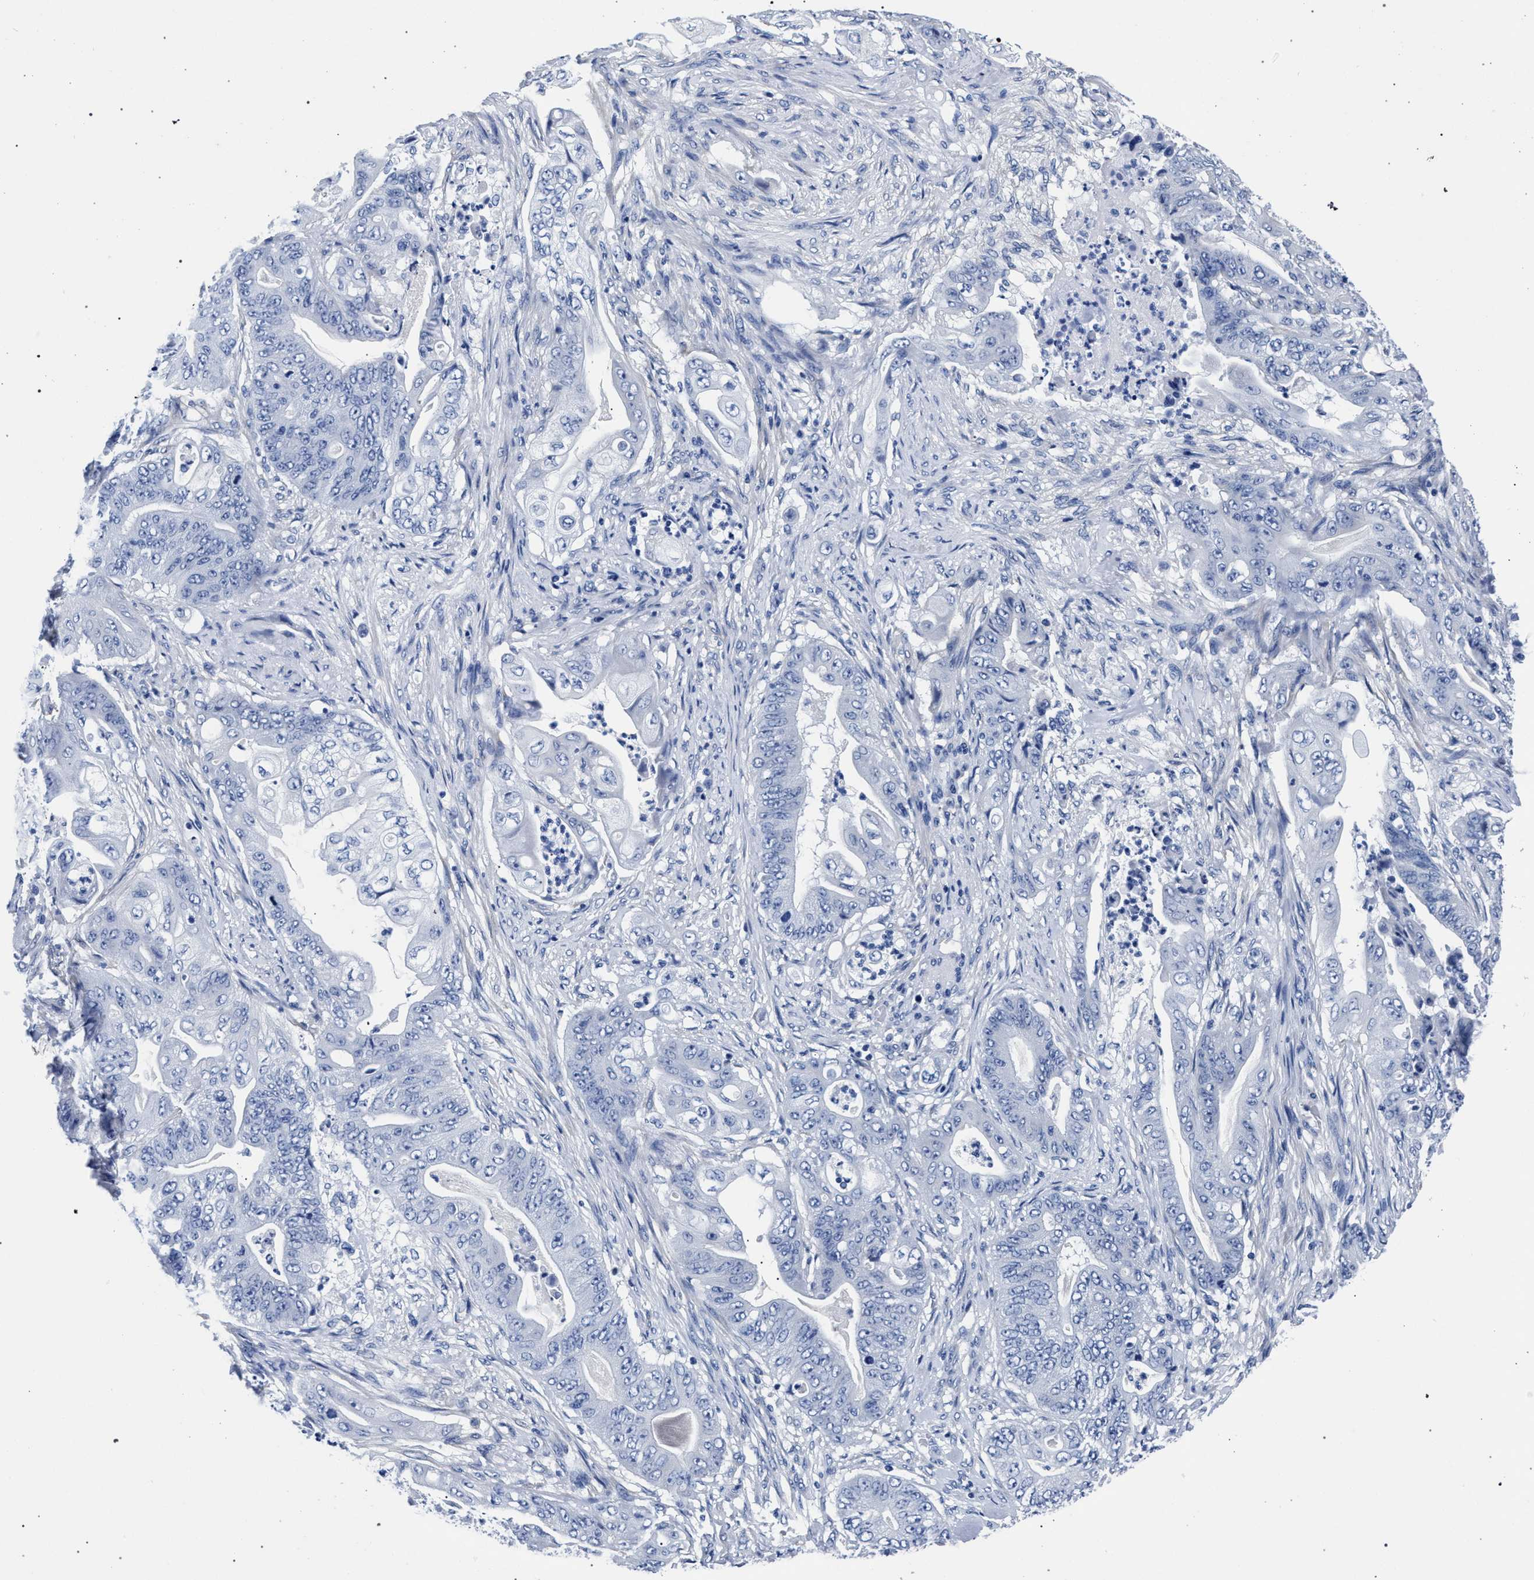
{"staining": {"intensity": "negative", "quantity": "none", "location": "none"}, "tissue": "stomach cancer", "cell_type": "Tumor cells", "image_type": "cancer", "snomed": [{"axis": "morphology", "description": "Adenocarcinoma, NOS"}, {"axis": "topography", "description": "Stomach"}], "caption": "A micrograph of stomach cancer stained for a protein reveals no brown staining in tumor cells. (DAB immunohistochemistry, high magnification).", "gene": "AKAP4", "patient": {"sex": "female", "age": 73}}